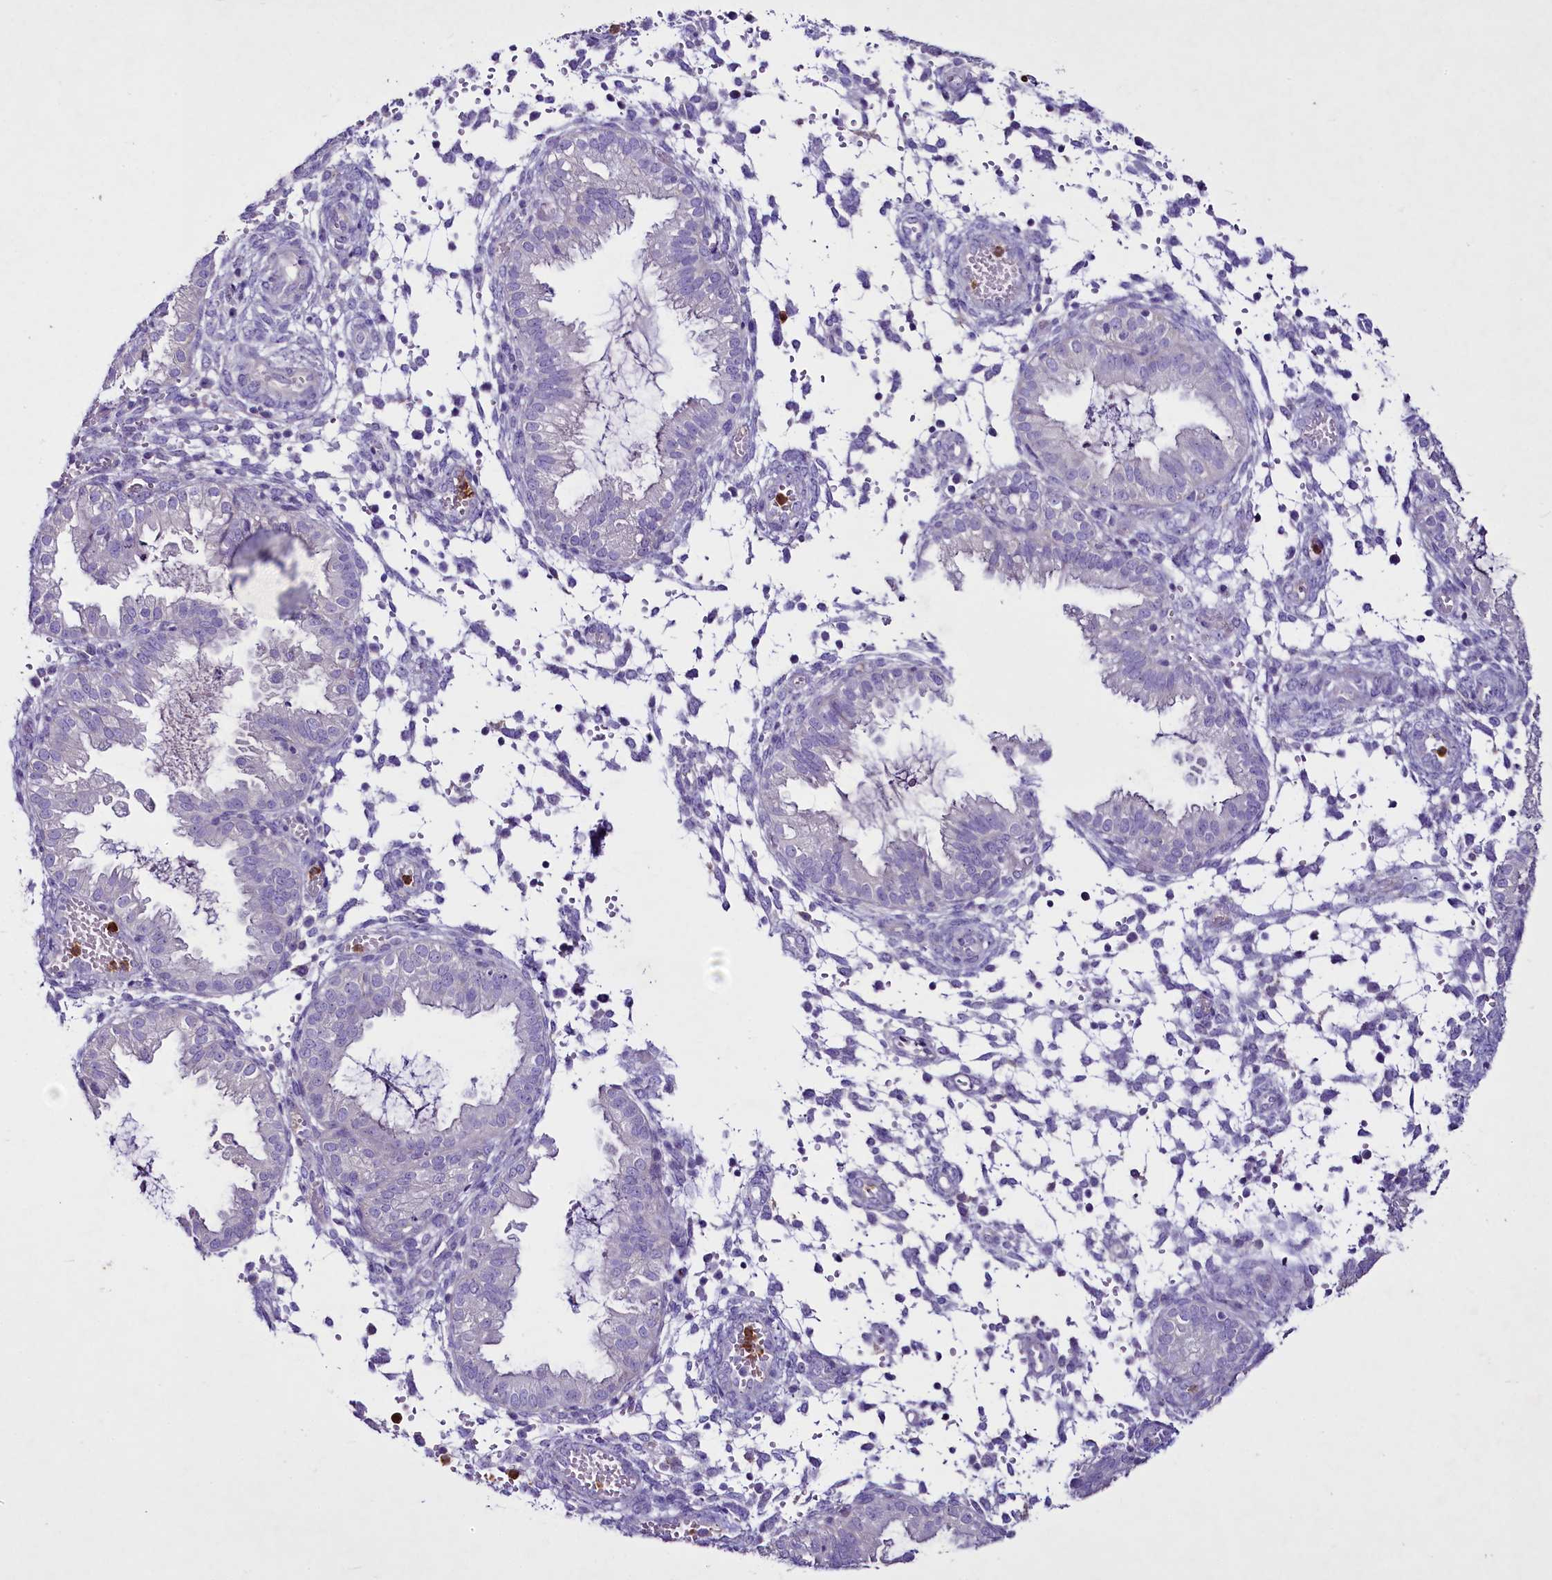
{"staining": {"intensity": "negative", "quantity": "none", "location": "none"}, "tissue": "endometrium", "cell_type": "Cells in endometrial stroma", "image_type": "normal", "snomed": [{"axis": "morphology", "description": "Normal tissue, NOS"}, {"axis": "topography", "description": "Endometrium"}], "caption": "IHC of normal endometrium demonstrates no staining in cells in endometrial stroma. The staining was performed using DAB to visualize the protein expression in brown, while the nuclei were stained in blue with hematoxylin (Magnification: 20x).", "gene": "FAM209B", "patient": {"sex": "female", "age": 33}}